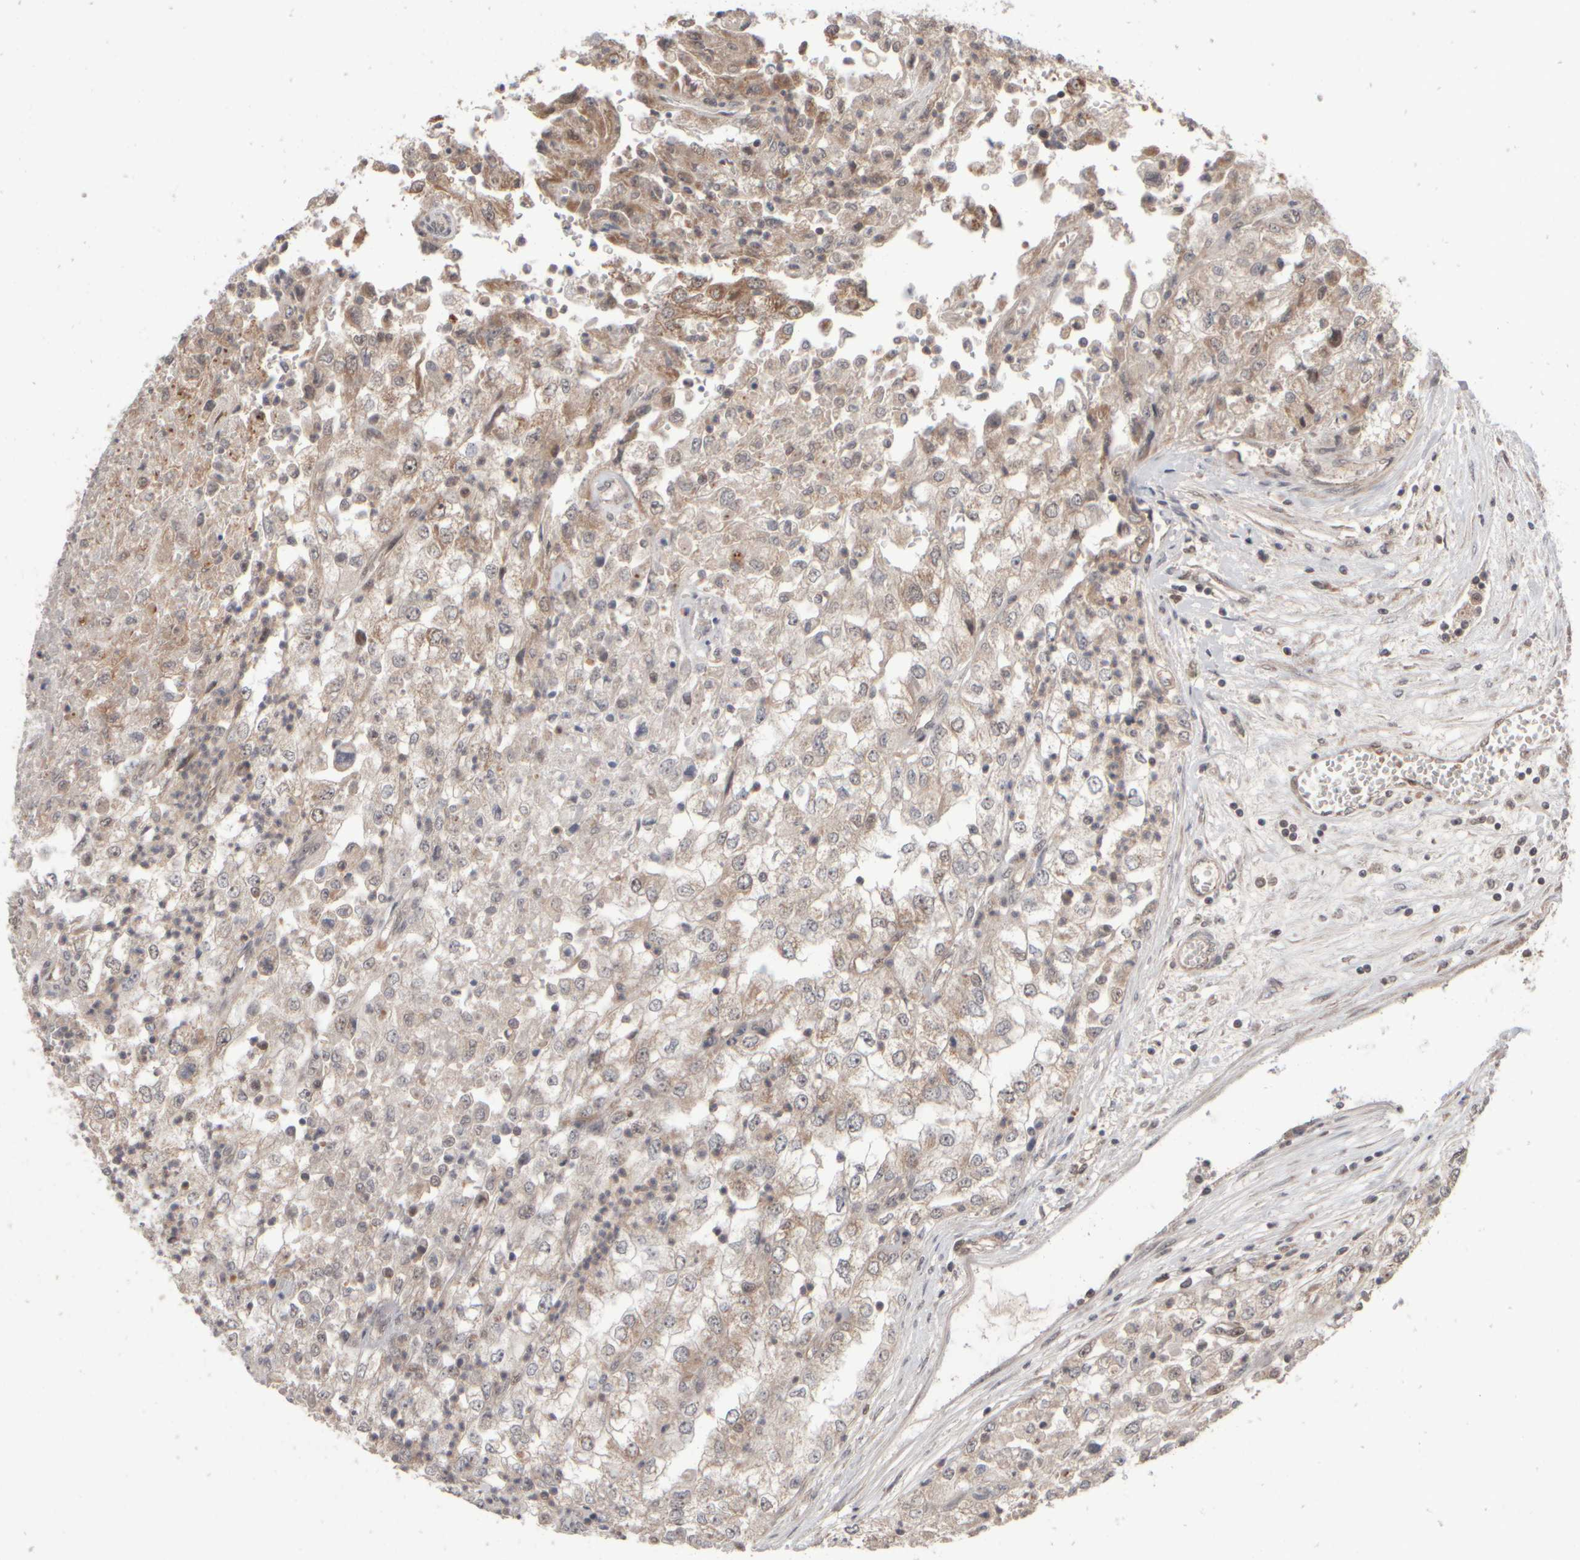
{"staining": {"intensity": "weak", "quantity": "25%-75%", "location": "cytoplasmic/membranous"}, "tissue": "renal cancer", "cell_type": "Tumor cells", "image_type": "cancer", "snomed": [{"axis": "morphology", "description": "Adenocarcinoma, NOS"}, {"axis": "topography", "description": "Kidney"}], "caption": "Protein expression analysis of renal adenocarcinoma exhibits weak cytoplasmic/membranous staining in about 25%-75% of tumor cells. (Brightfield microscopy of DAB IHC at high magnification).", "gene": "ABHD11", "patient": {"sex": "female", "age": 54}}